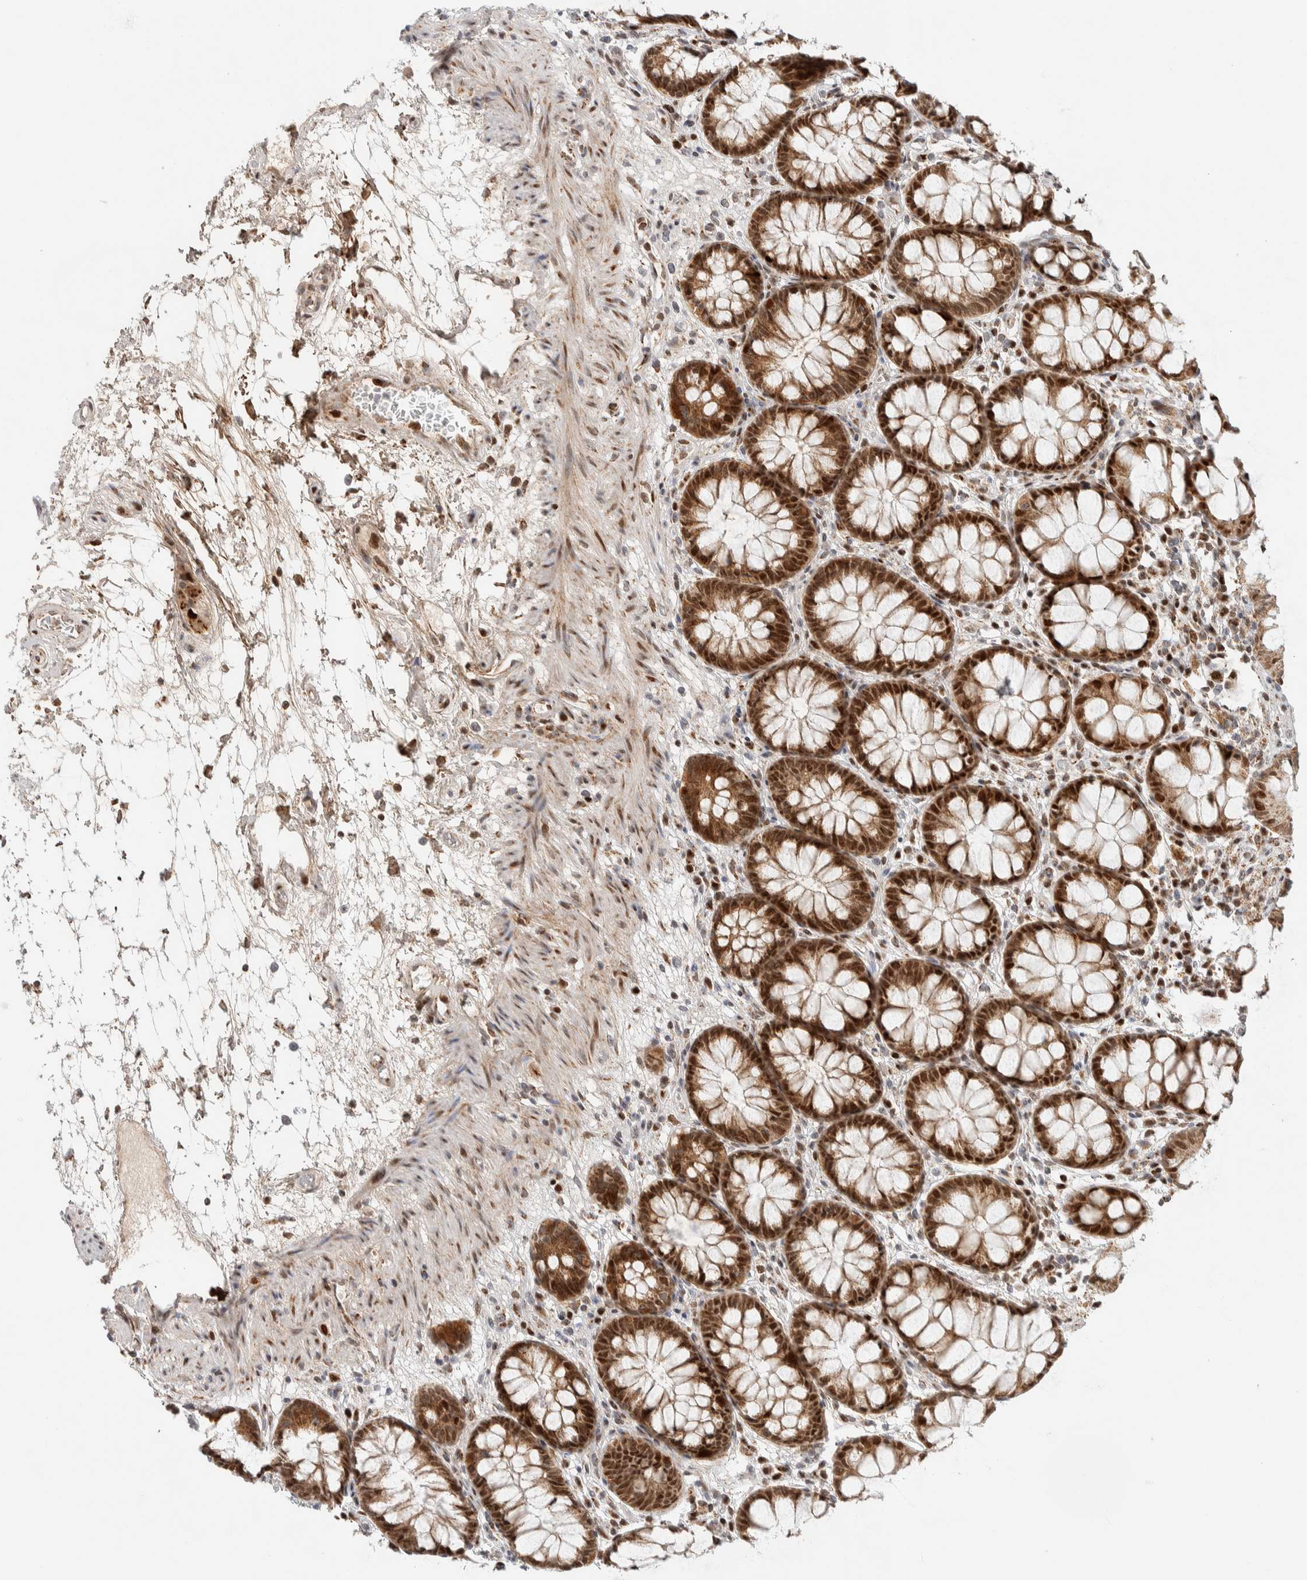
{"staining": {"intensity": "strong", "quantity": ">75%", "location": "cytoplasmic/membranous,nuclear"}, "tissue": "rectum", "cell_type": "Glandular cells", "image_type": "normal", "snomed": [{"axis": "morphology", "description": "Normal tissue, NOS"}, {"axis": "topography", "description": "Rectum"}], "caption": "Protein expression analysis of benign rectum displays strong cytoplasmic/membranous,nuclear staining in about >75% of glandular cells. The staining is performed using DAB (3,3'-diaminobenzidine) brown chromogen to label protein expression. The nuclei are counter-stained blue using hematoxylin.", "gene": "TSPAN32", "patient": {"sex": "male", "age": 64}}